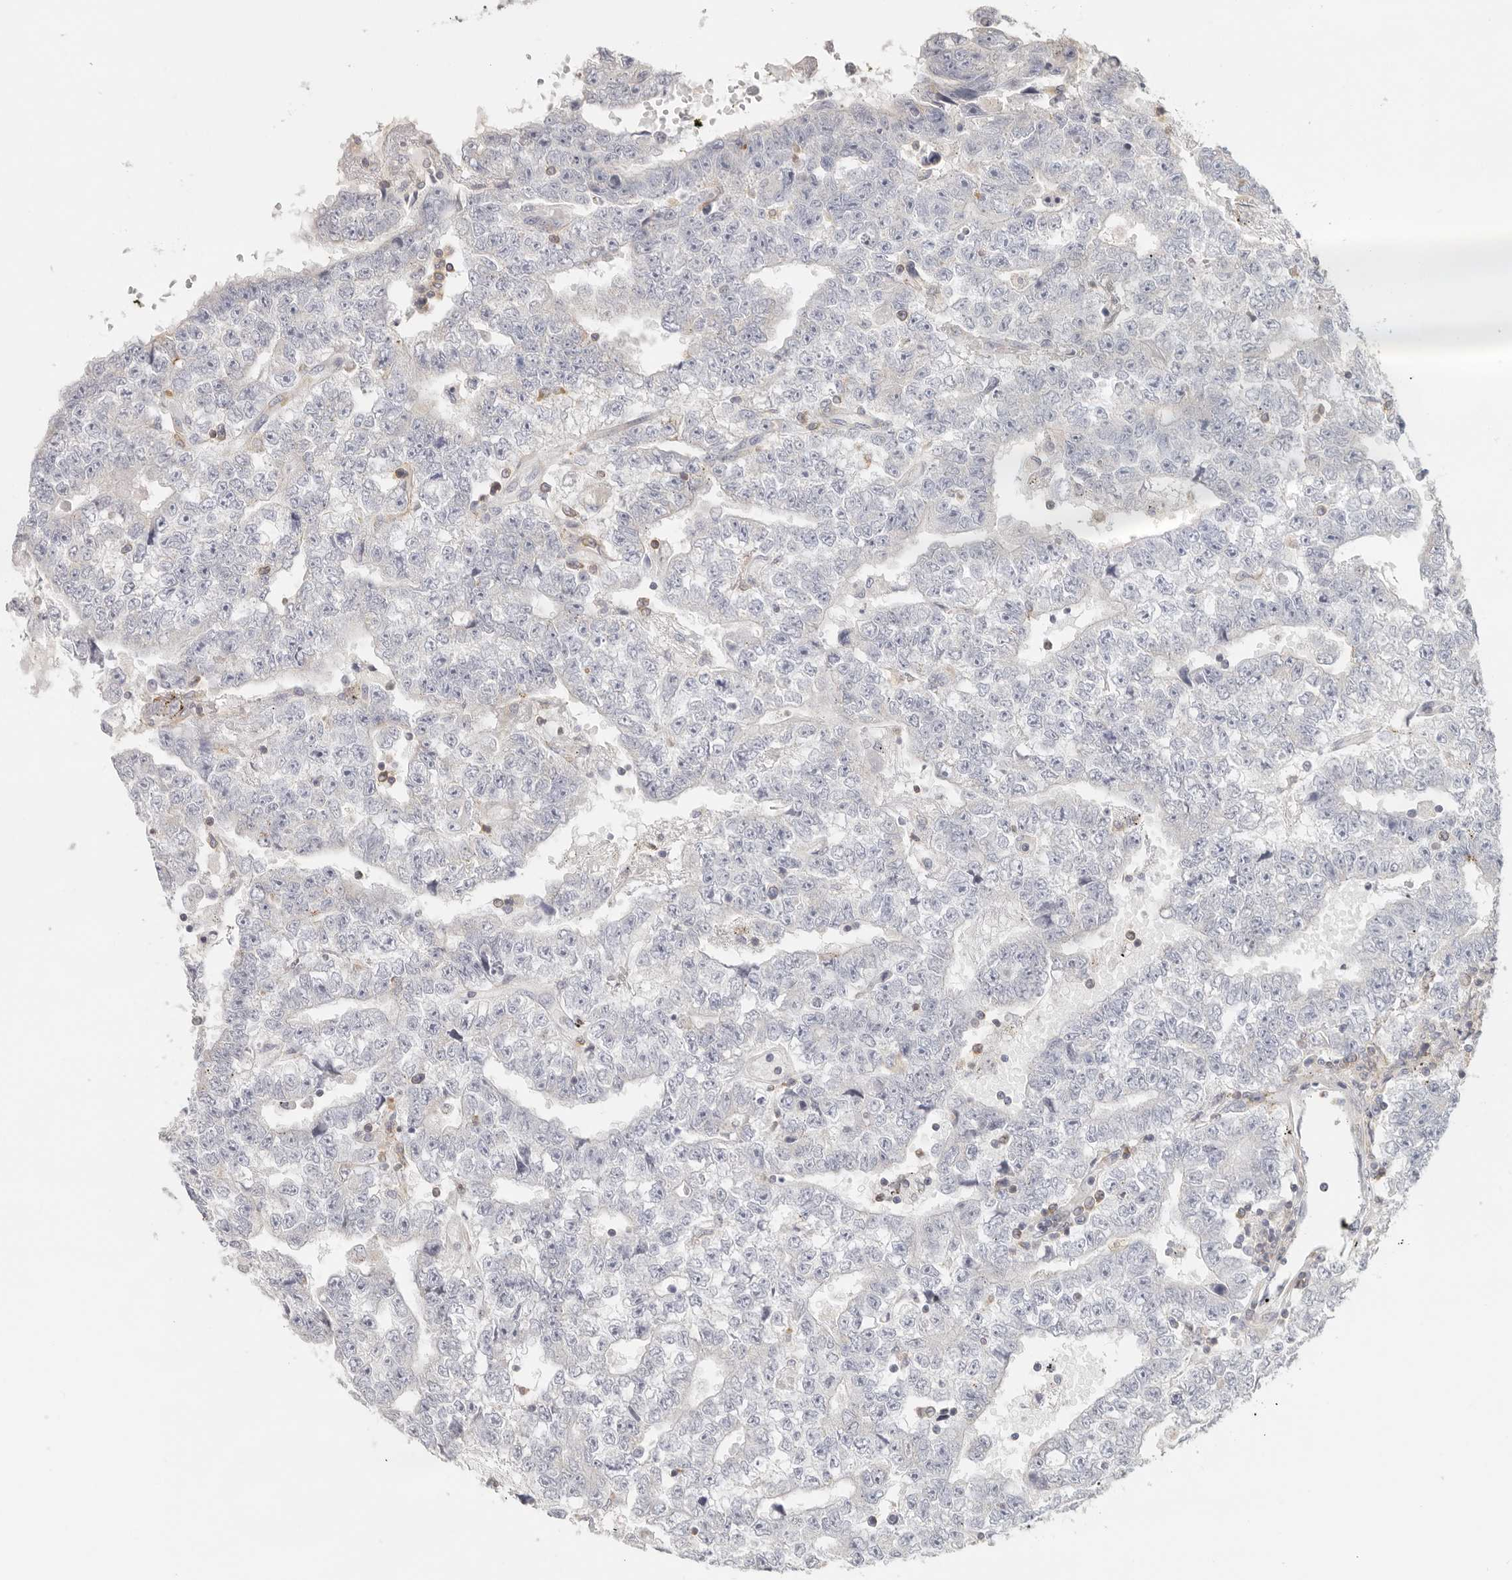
{"staining": {"intensity": "negative", "quantity": "none", "location": "none"}, "tissue": "testis cancer", "cell_type": "Tumor cells", "image_type": "cancer", "snomed": [{"axis": "morphology", "description": "Carcinoma, Embryonal, NOS"}, {"axis": "topography", "description": "Testis"}], "caption": "This is an immunohistochemistry photomicrograph of human testis cancer (embryonal carcinoma). There is no positivity in tumor cells.", "gene": "ANXA9", "patient": {"sex": "male", "age": 25}}